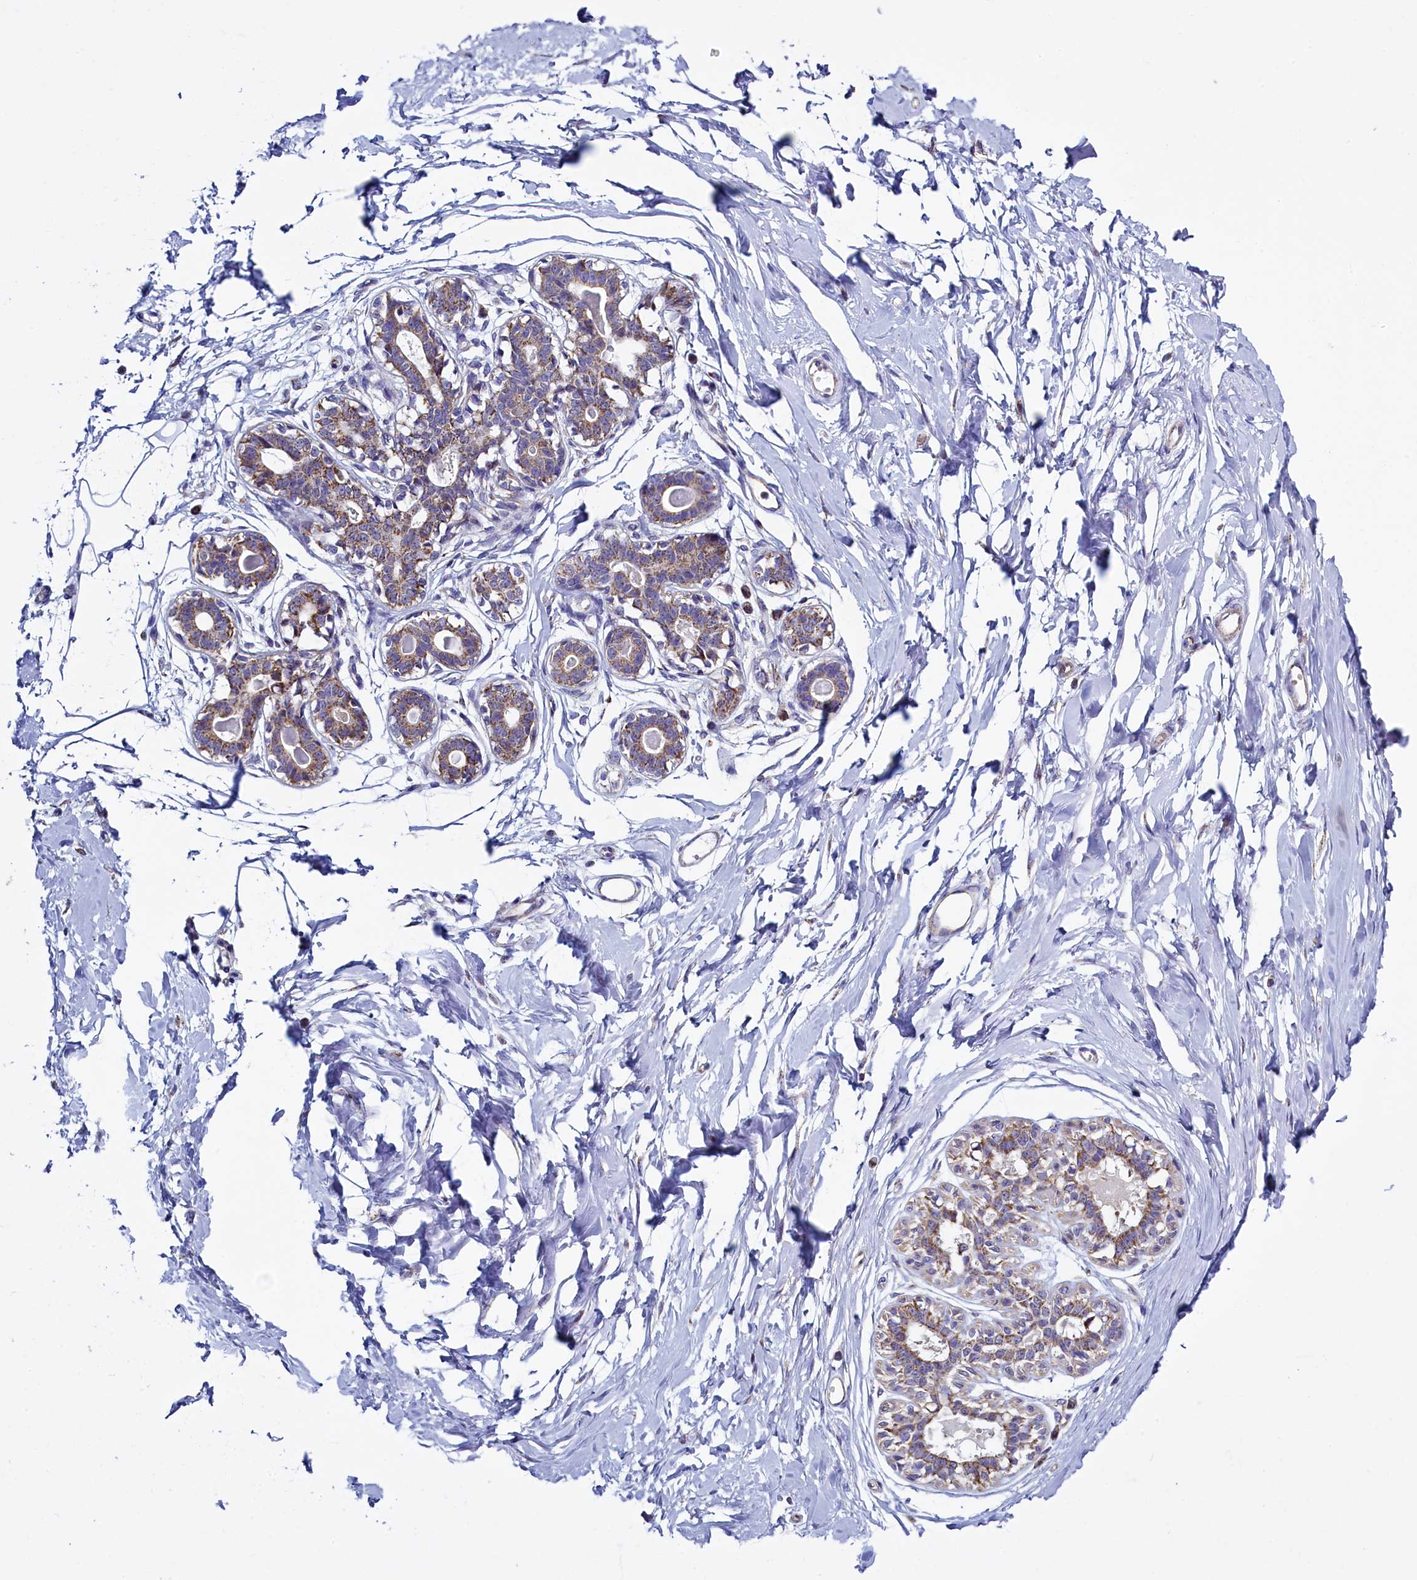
{"staining": {"intensity": "negative", "quantity": "none", "location": "none"}, "tissue": "breast", "cell_type": "Adipocytes", "image_type": "normal", "snomed": [{"axis": "morphology", "description": "Normal tissue, NOS"}, {"axis": "topography", "description": "Breast"}], "caption": "Immunohistochemistry (IHC) photomicrograph of normal human breast stained for a protein (brown), which demonstrates no positivity in adipocytes.", "gene": "IFT122", "patient": {"sex": "female", "age": 45}}